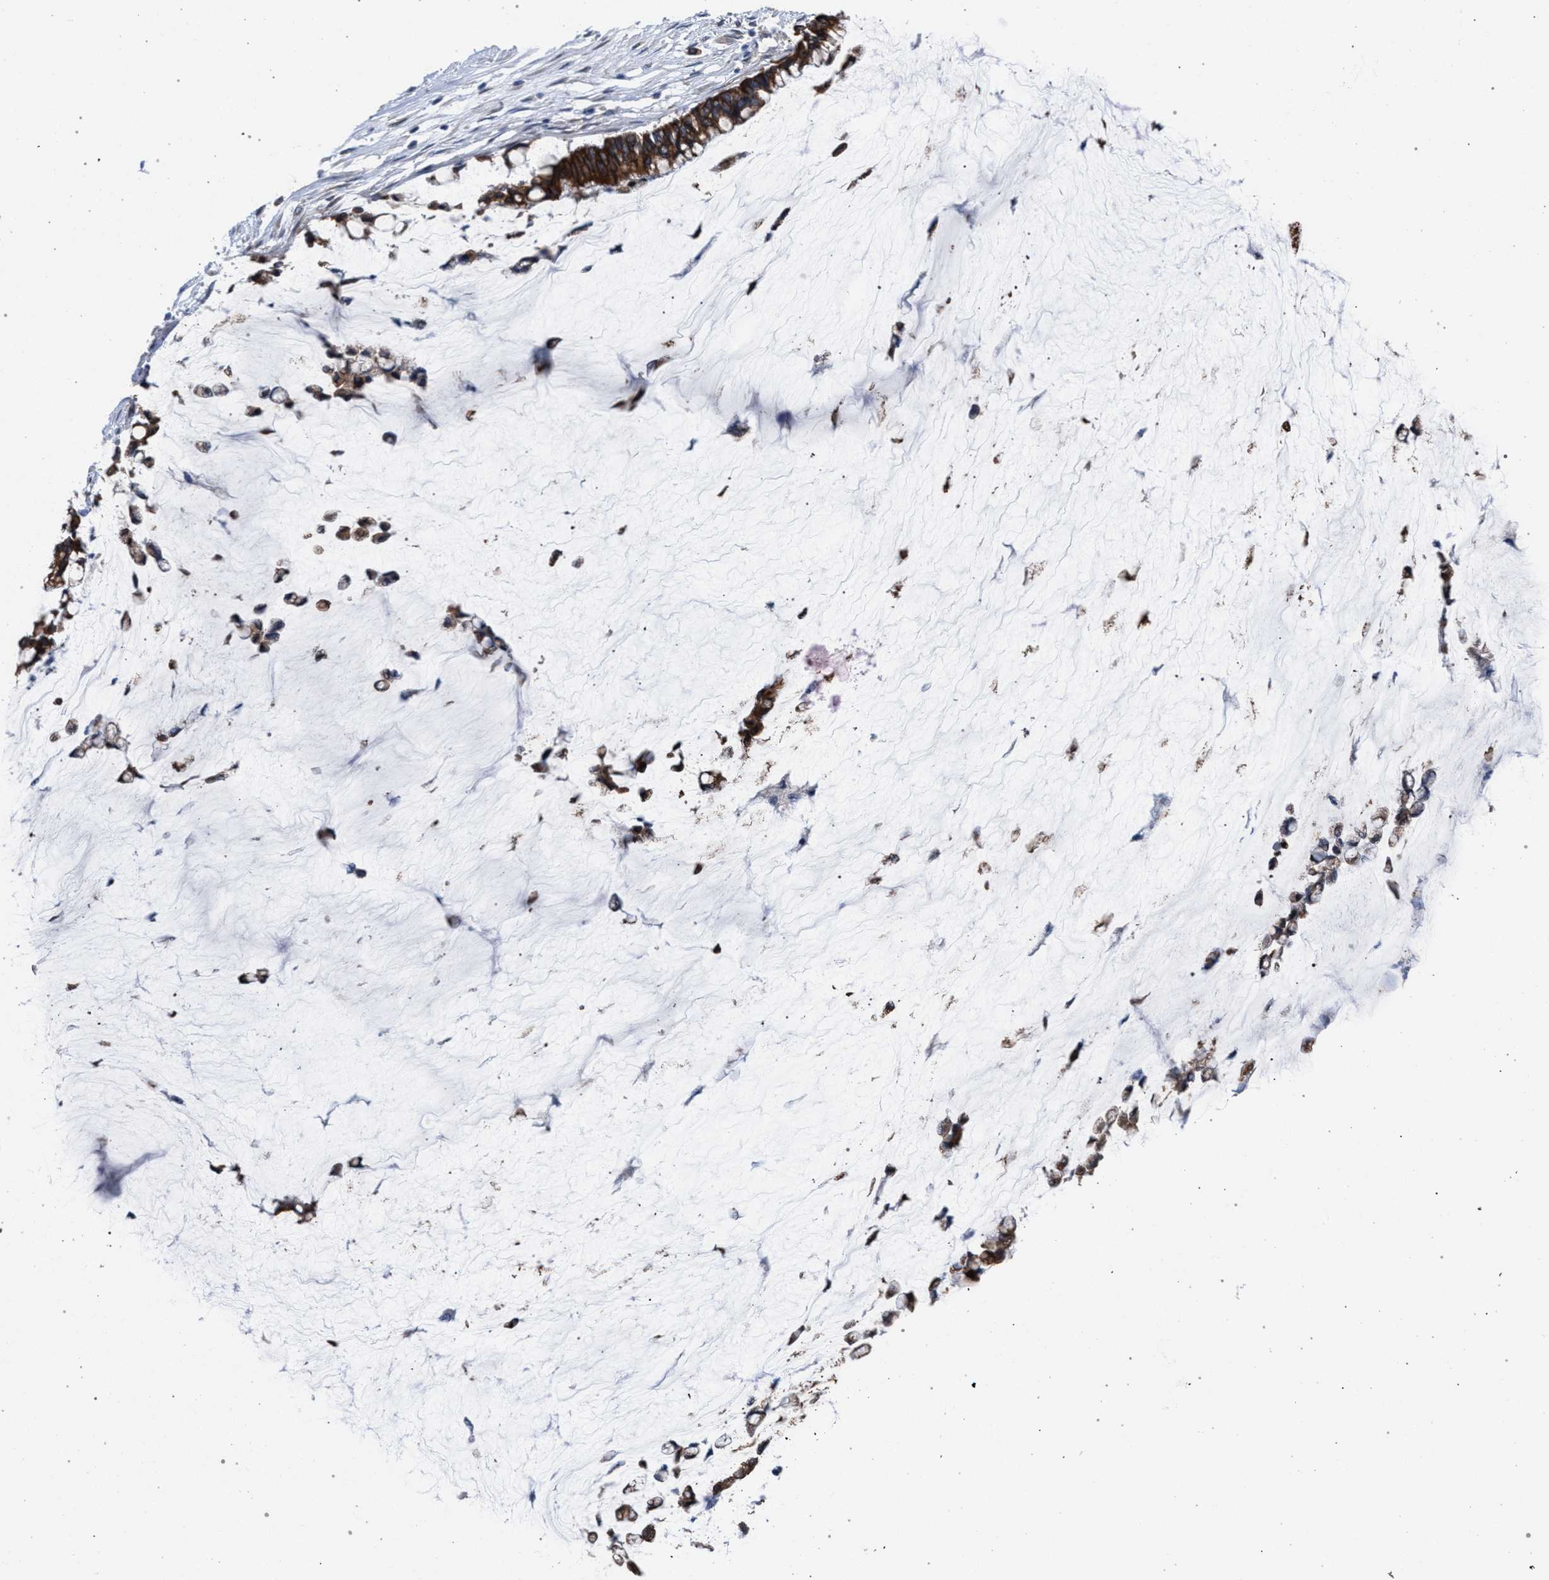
{"staining": {"intensity": "strong", "quantity": ">75%", "location": "cytoplasmic/membranous"}, "tissue": "pancreatic cancer", "cell_type": "Tumor cells", "image_type": "cancer", "snomed": [{"axis": "morphology", "description": "Adenocarcinoma, NOS"}, {"axis": "topography", "description": "Pancreas"}], "caption": "This micrograph reveals IHC staining of adenocarcinoma (pancreatic), with high strong cytoplasmic/membranous positivity in approximately >75% of tumor cells.", "gene": "ARPC5L", "patient": {"sex": "male", "age": 41}}